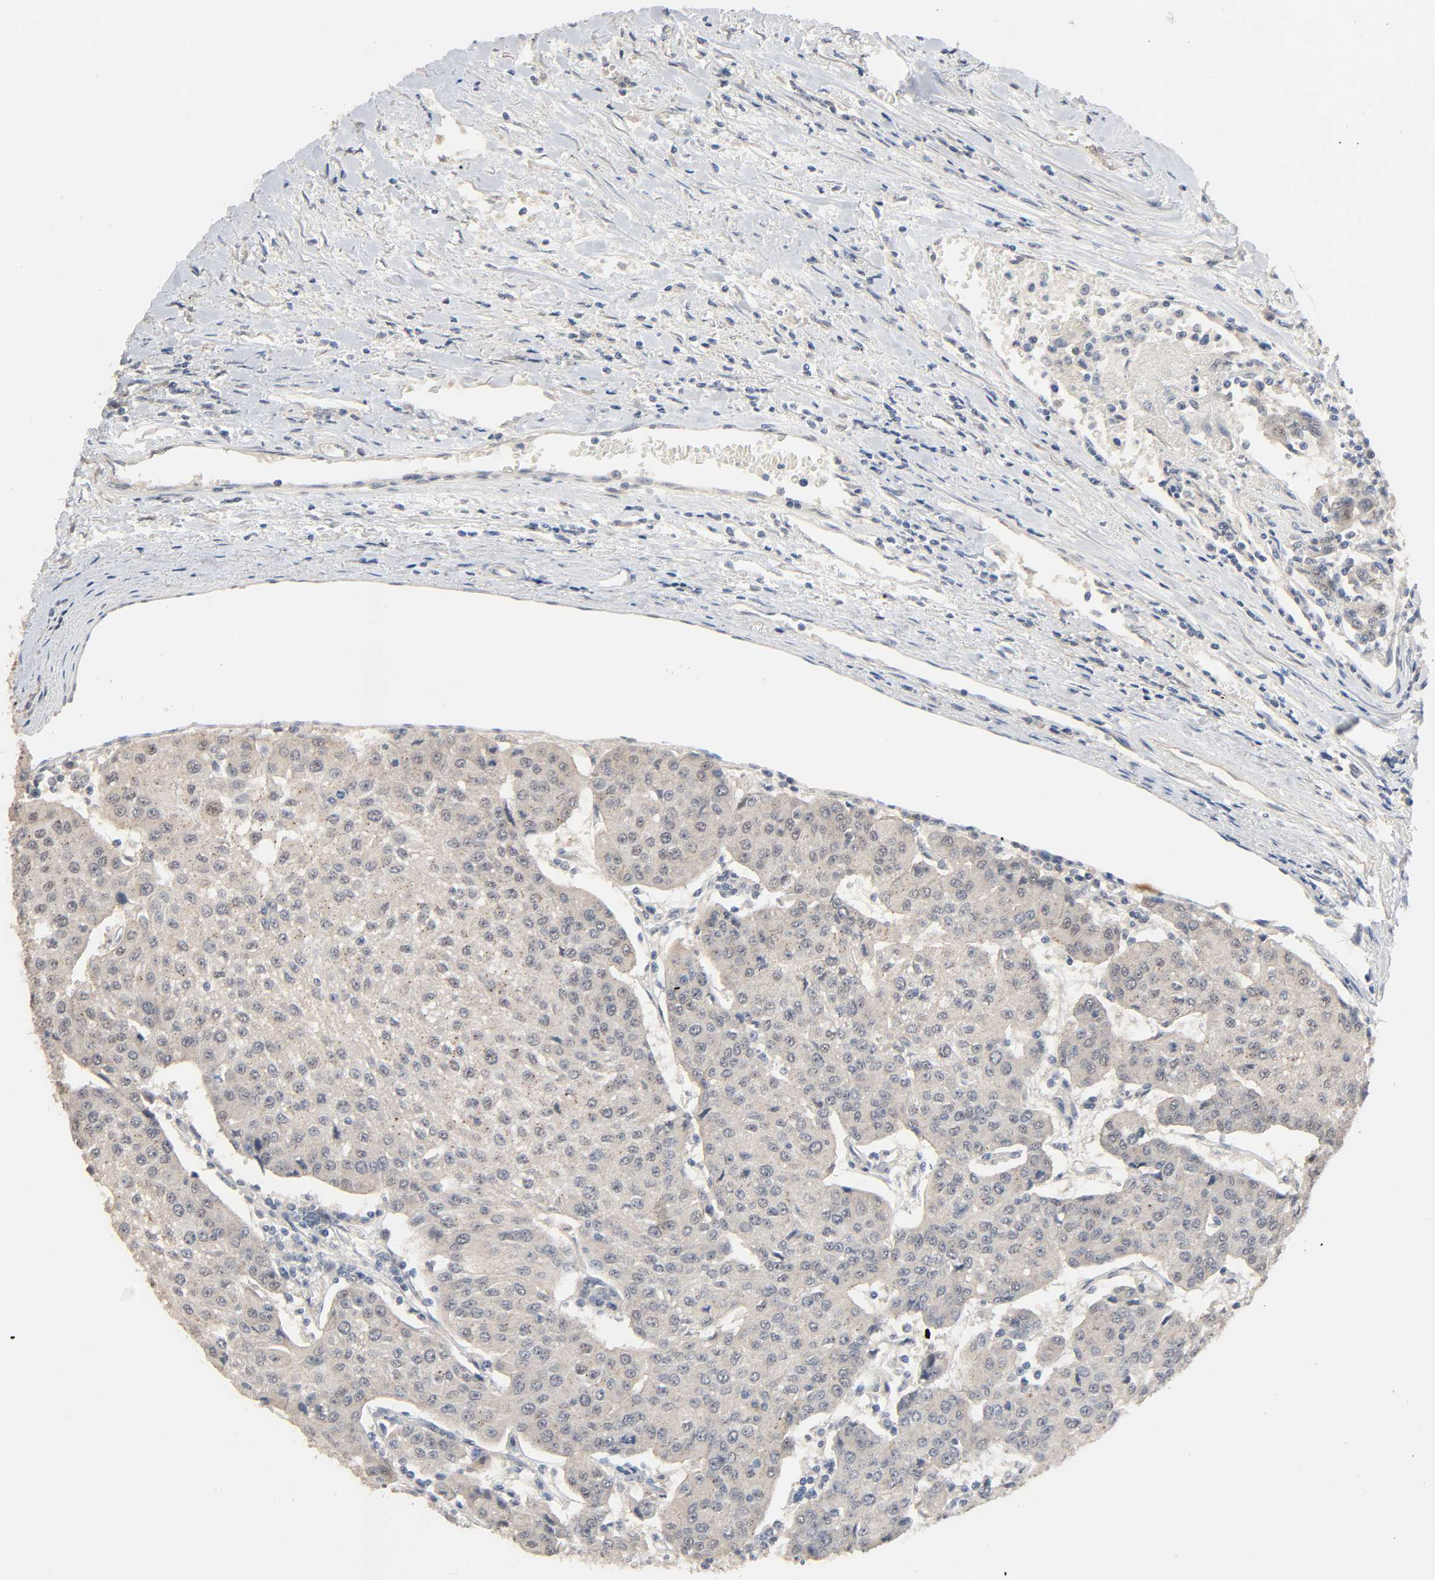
{"staining": {"intensity": "negative", "quantity": "none", "location": "none"}, "tissue": "urothelial cancer", "cell_type": "Tumor cells", "image_type": "cancer", "snomed": [{"axis": "morphology", "description": "Urothelial carcinoma, High grade"}, {"axis": "topography", "description": "Urinary bladder"}], "caption": "Human urothelial cancer stained for a protein using immunohistochemistry (IHC) shows no staining in tumor cells.", "gene": "MAGEA8", "patient": {"sex": "female", "age": 85}}